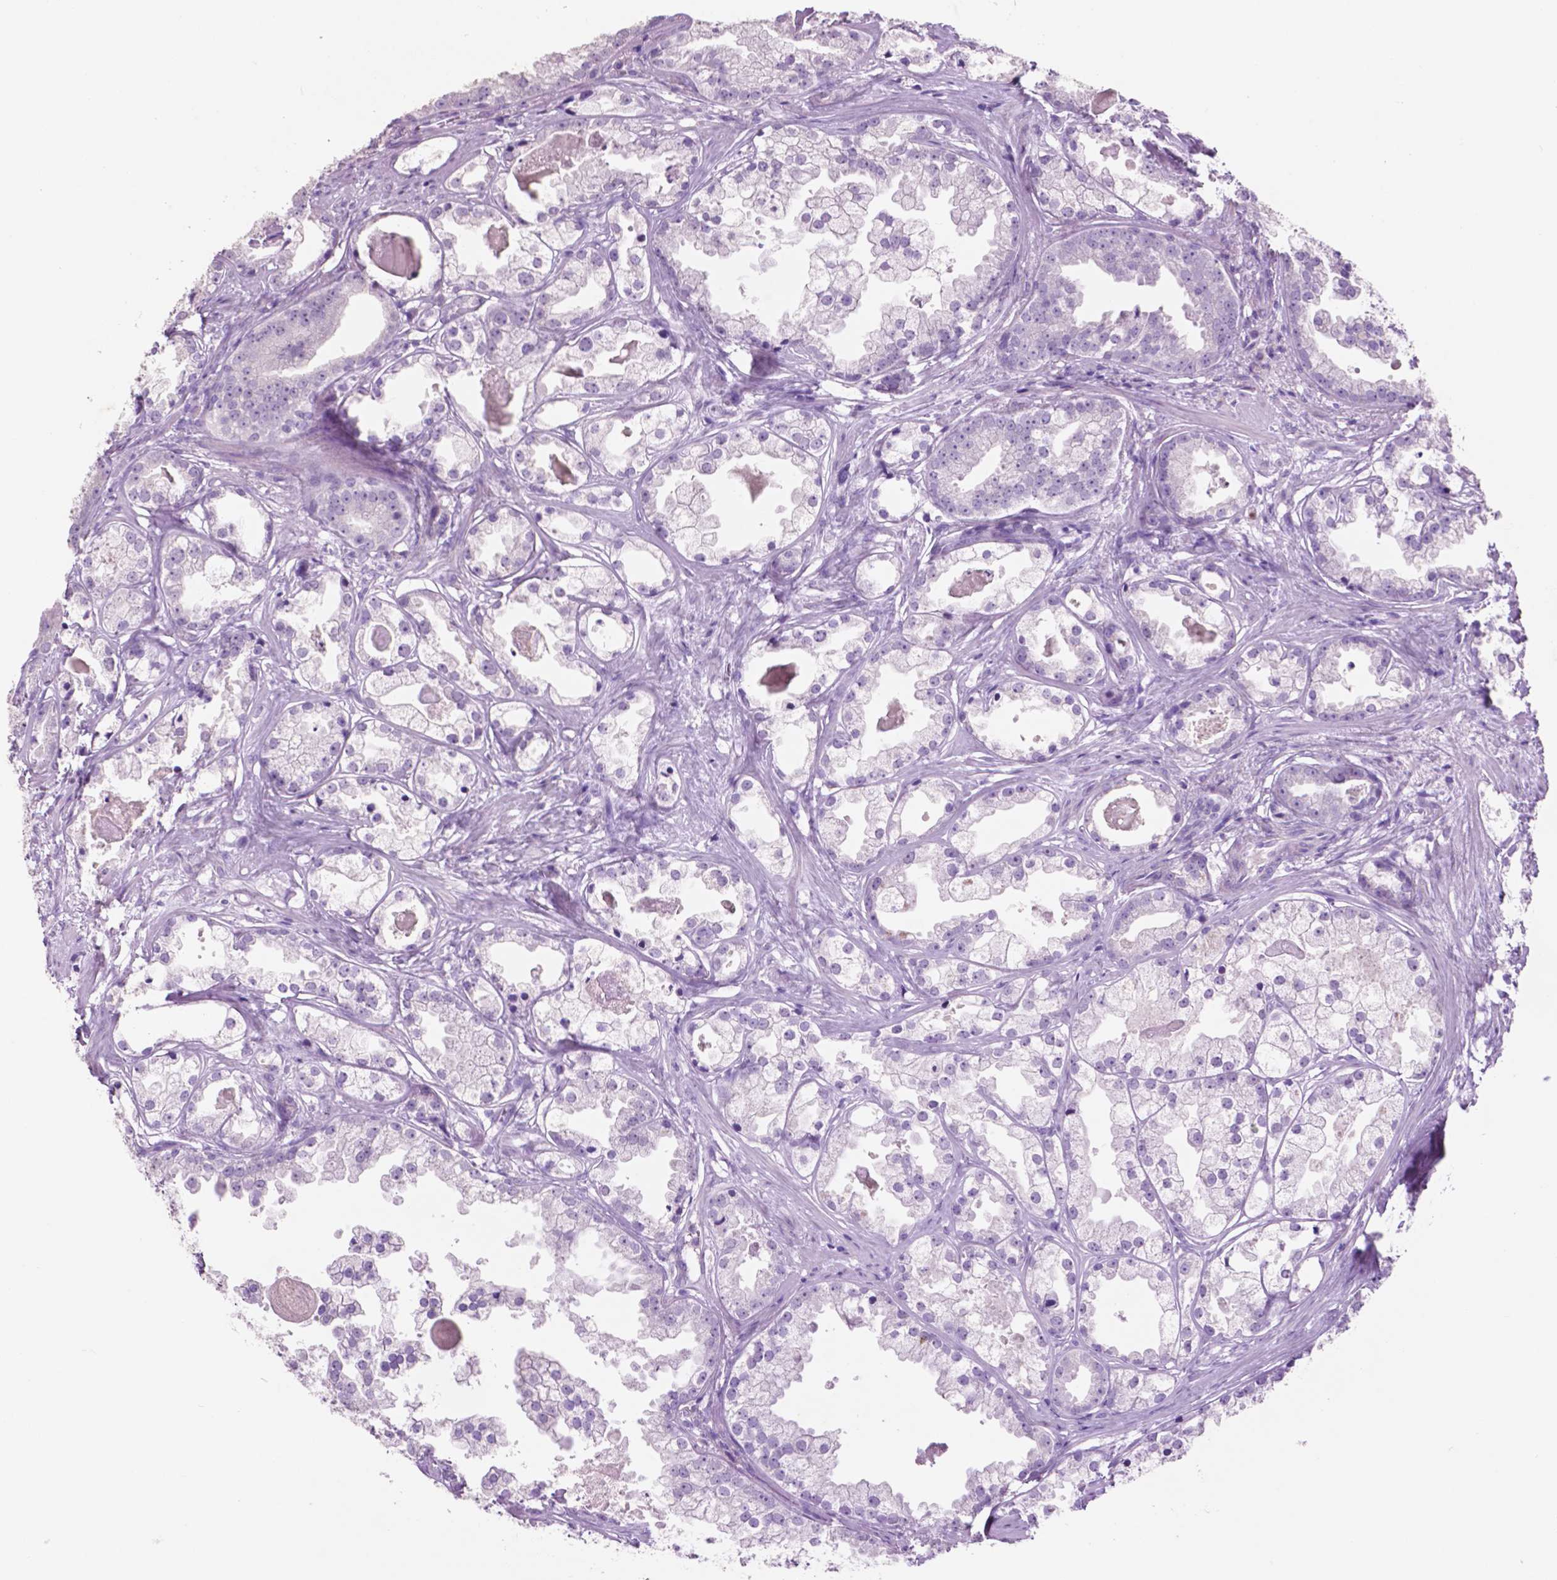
{"staining": {"intensity": "negative", "quantity": "none", "location": "none"}, "tissue": "prostate cancer", "cell_type": "Tumor cells", "image_type": "cancer", "snomed": [{"axis": "morphology", "description": "Adenocarcinoma, Low grade"}, {"axis": "topography", "description": "Prostate"}], "caption": "This is a image of immunohistochemistry staining of prostate cancer, which shows no expression in tumor cells.", "gene": "IDO1", "patient": {"sex": "male", "age": 65}}